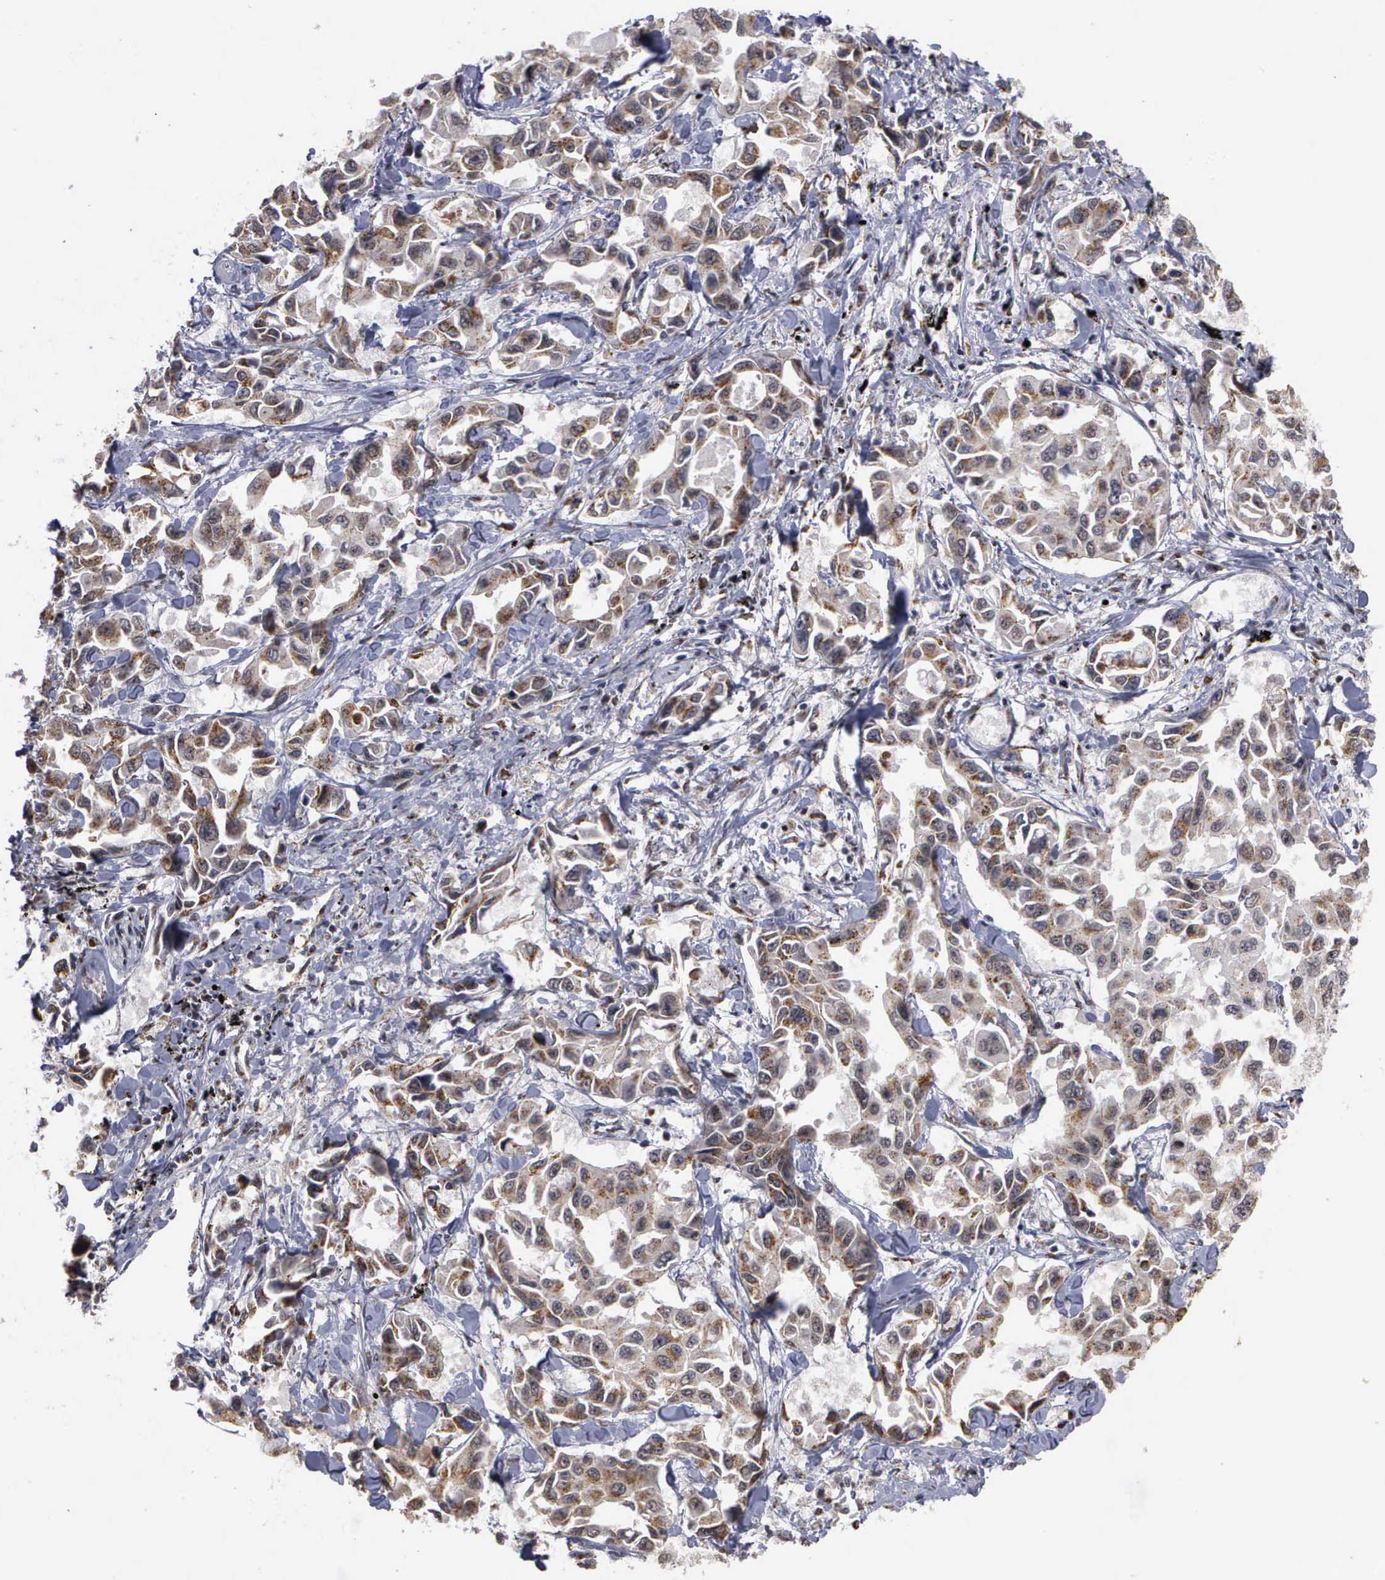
{"staining": {"intensity": "moderate", "quantity": "25%-75%", "location": "cytoplasmic/membranous,nuclear"}, "tissue": "lung cancer", "cell_type": "Tumor cells", "image_type": "cancer", "snomed": [{"axis": "morphology", "description": "Adenocarcinoma, NOS"}, {"axis": "topography", "description": "Lung"}], "caption": "Moderate cytoplasmic/membranous and nuclear expression for a protein is appreciated in about 25%-75% of tumor cells of adenocarcinoma (lung) using immunohistochemistry (IHC).", "gene": "GTF2A1", "patient": {"sex": "male", "age": 64}}